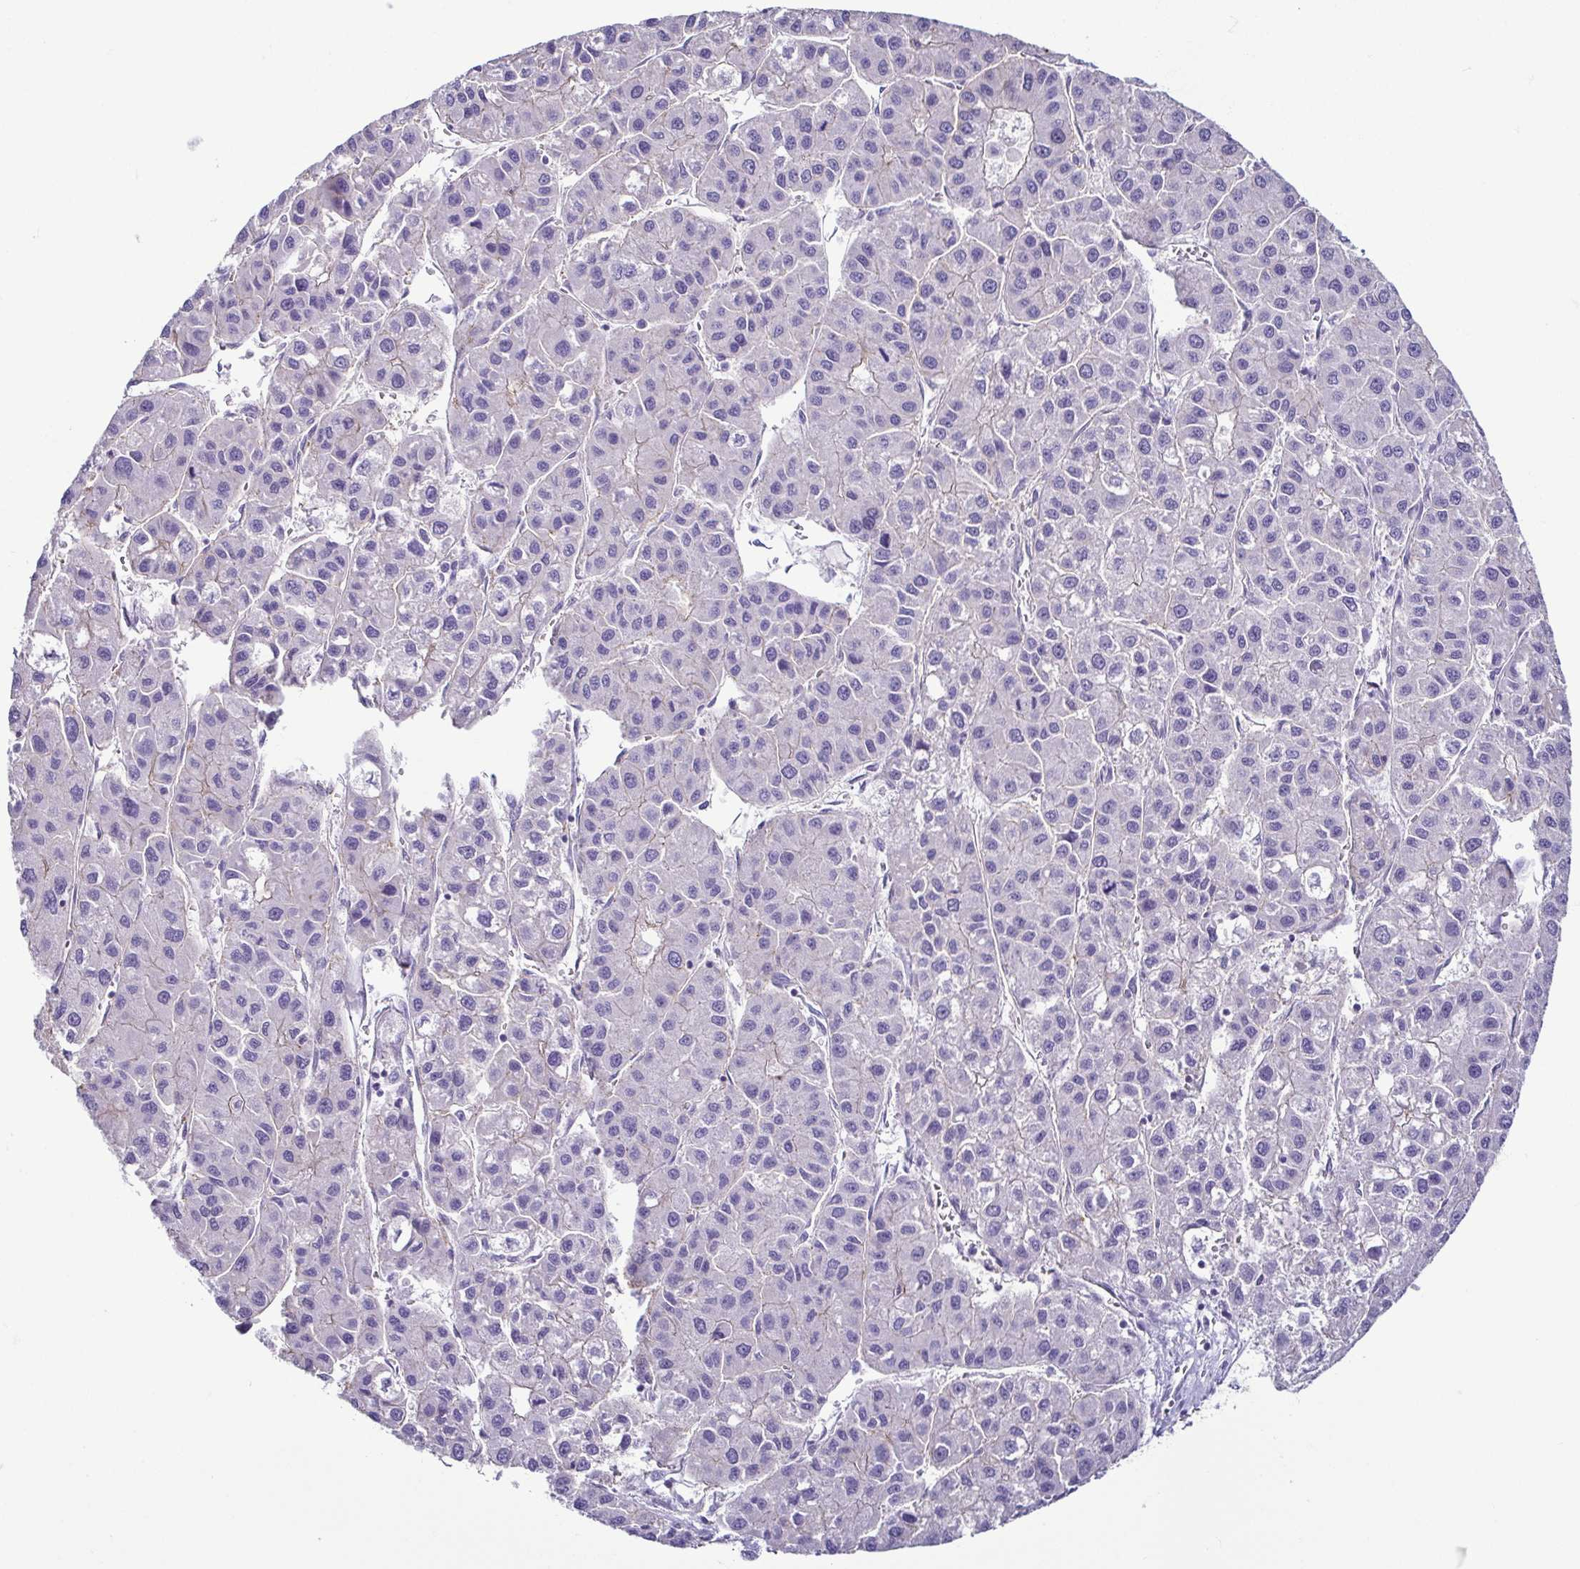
{"staining": {"intensity": "weak", "quantity": "<25%", "location": "cytoplasmic/membranous"}, "tissue": "liver cancer", "cell_type": "Tumor cells", "image_type": "cancer", "snomed": [{"axis": "morphology", "description": "Carcinoma, Hepatocellular, NOS"}, {"axis": "topography", "description": "Liver"}], "caption": "Human liver cancer stained for a protein using immunohistochemistry exhibits no staining in tumor cells.", "gene": "CASP14", "patient": {"sex": "male", "age": 73}}